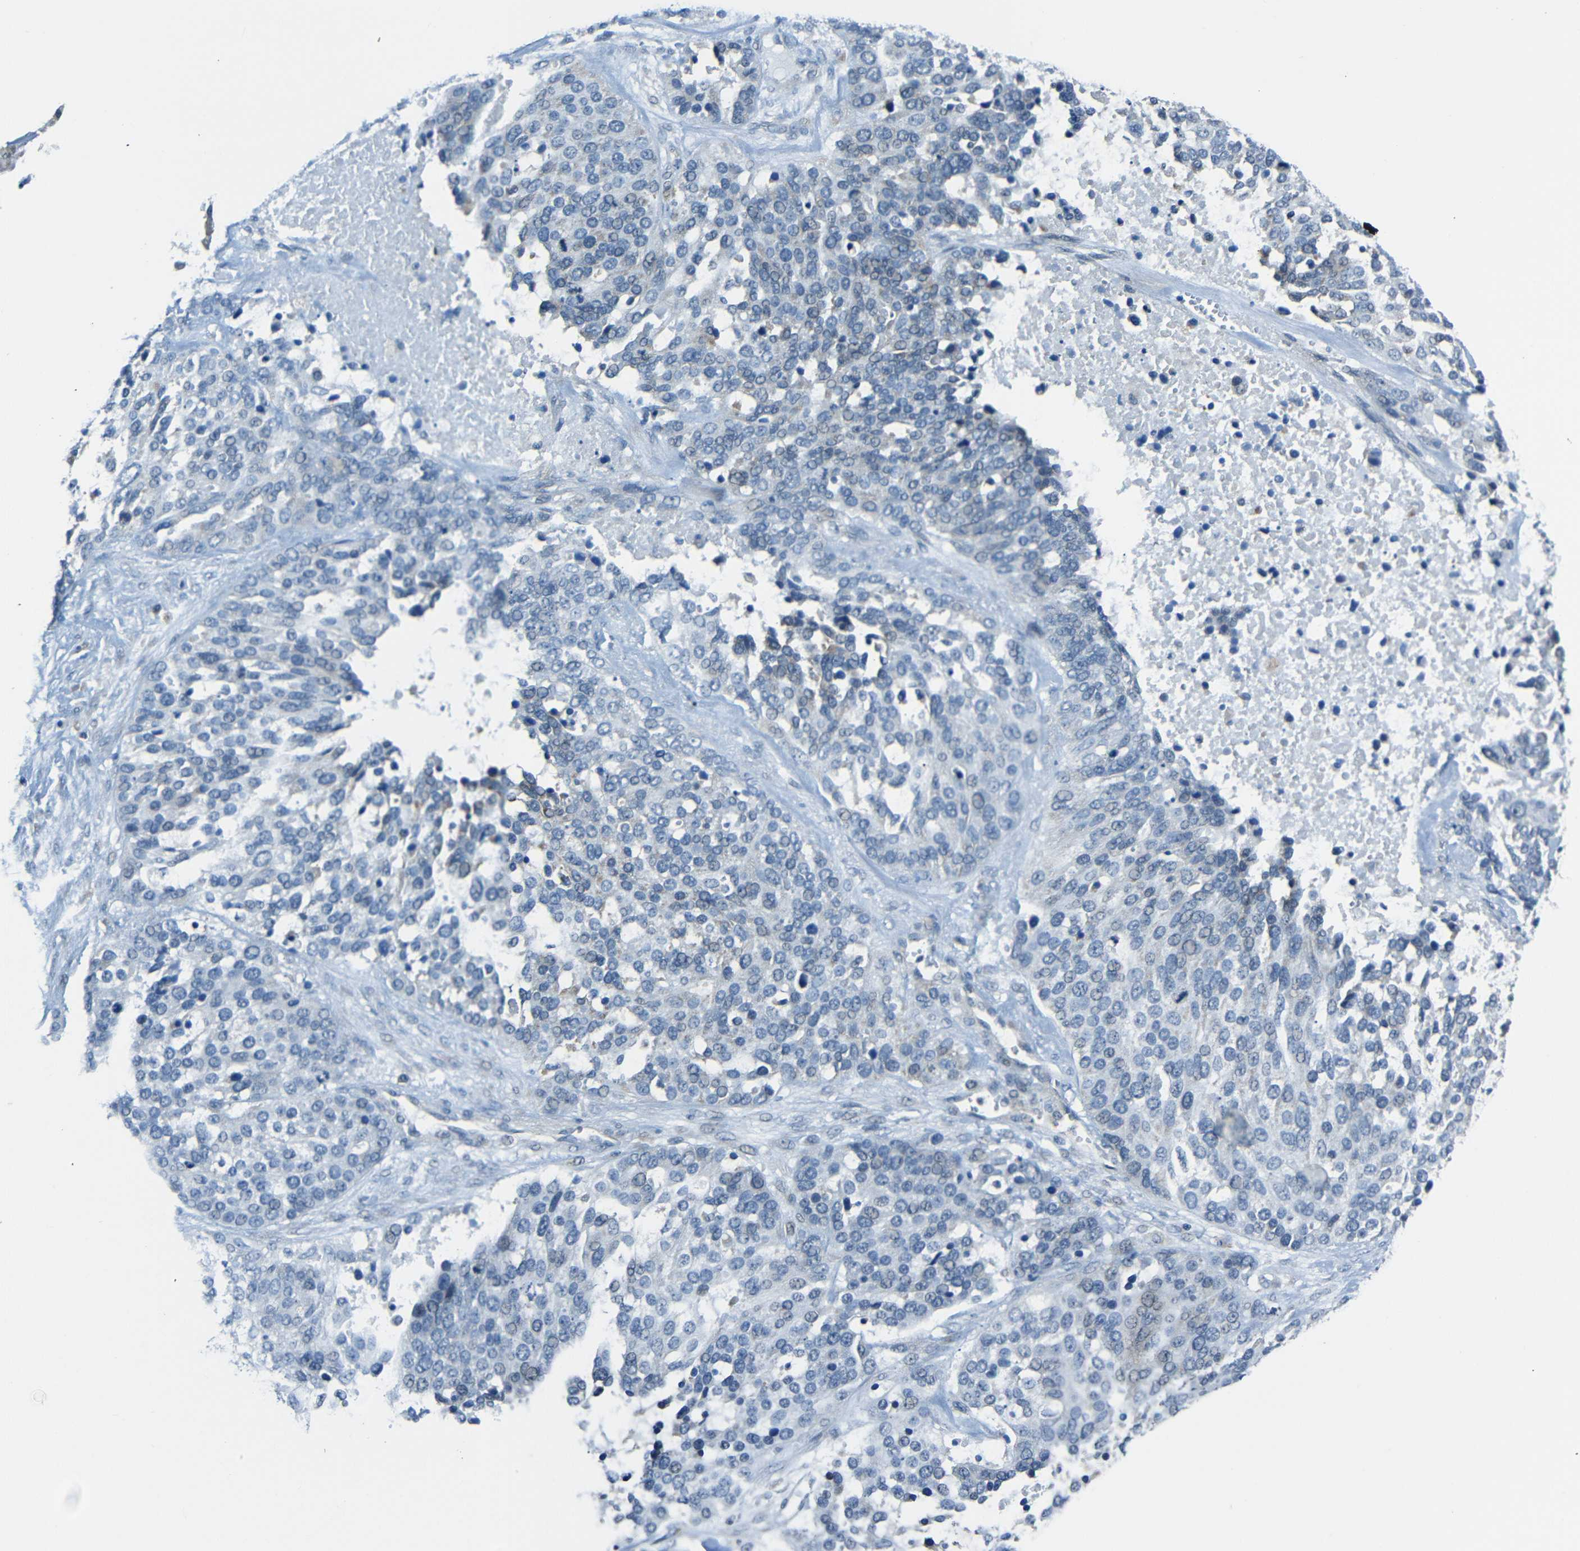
{"staining": {"intensity": "negative", "quantity": "none", "location": "none"}, "tissue": "ovarian cancer", "cell_type": "Tumor cells", "image_type": "cancer", "snomed": [{"axis": "morphology", "description": "Cystadenocarcinoma, serous, NOS"}, {"axis": "topography", "description": "Ovary"}], "caption": "The photomicrograph reveals no significant staining in tumor cells of serous cystadenocarcinoma (ovarian).", "gene": "ANKRD22", "patient": {"sex": "female", "age": 44}}